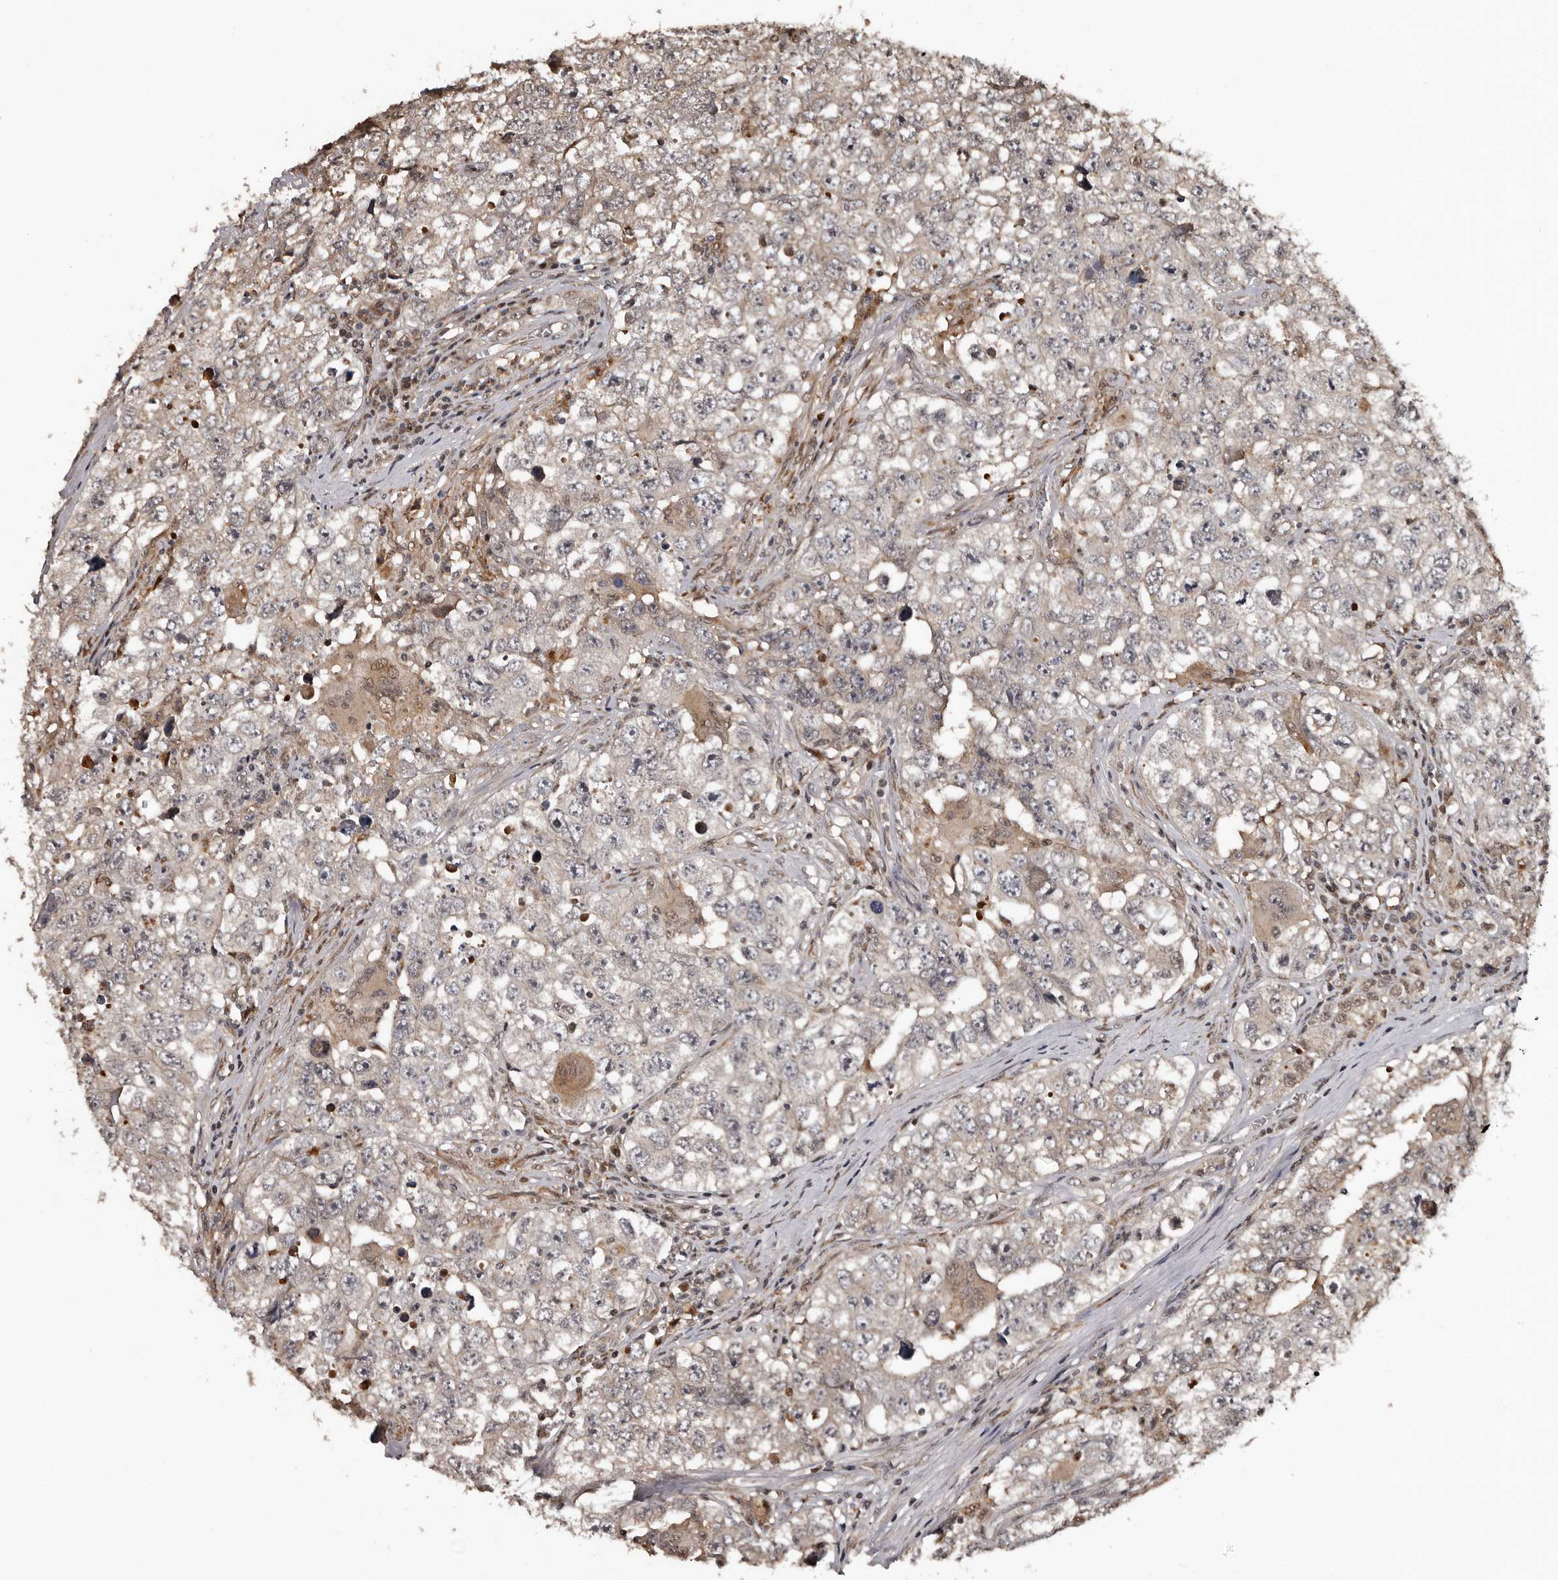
{"staining": {"intensity": "negative", "quantity": "none", "location": "none"}, "tissue": "testis cancer", "cell_type": "Tumor cells", "image_type": "cancer", "snomed": [{"axis": "morphology", "description": "Seminoma, NOS"}, {"axis": "morphology", "description": "Carcinoma, Embryonal, NOS"}, {"axis": "topography", "description": "Testis"}], "caption": "Tumor cells are negative for brown protein staining in testis cancer (seminoma).", "gene": "SERTAD4", "patient": {"sex": "male", "age": 43}}